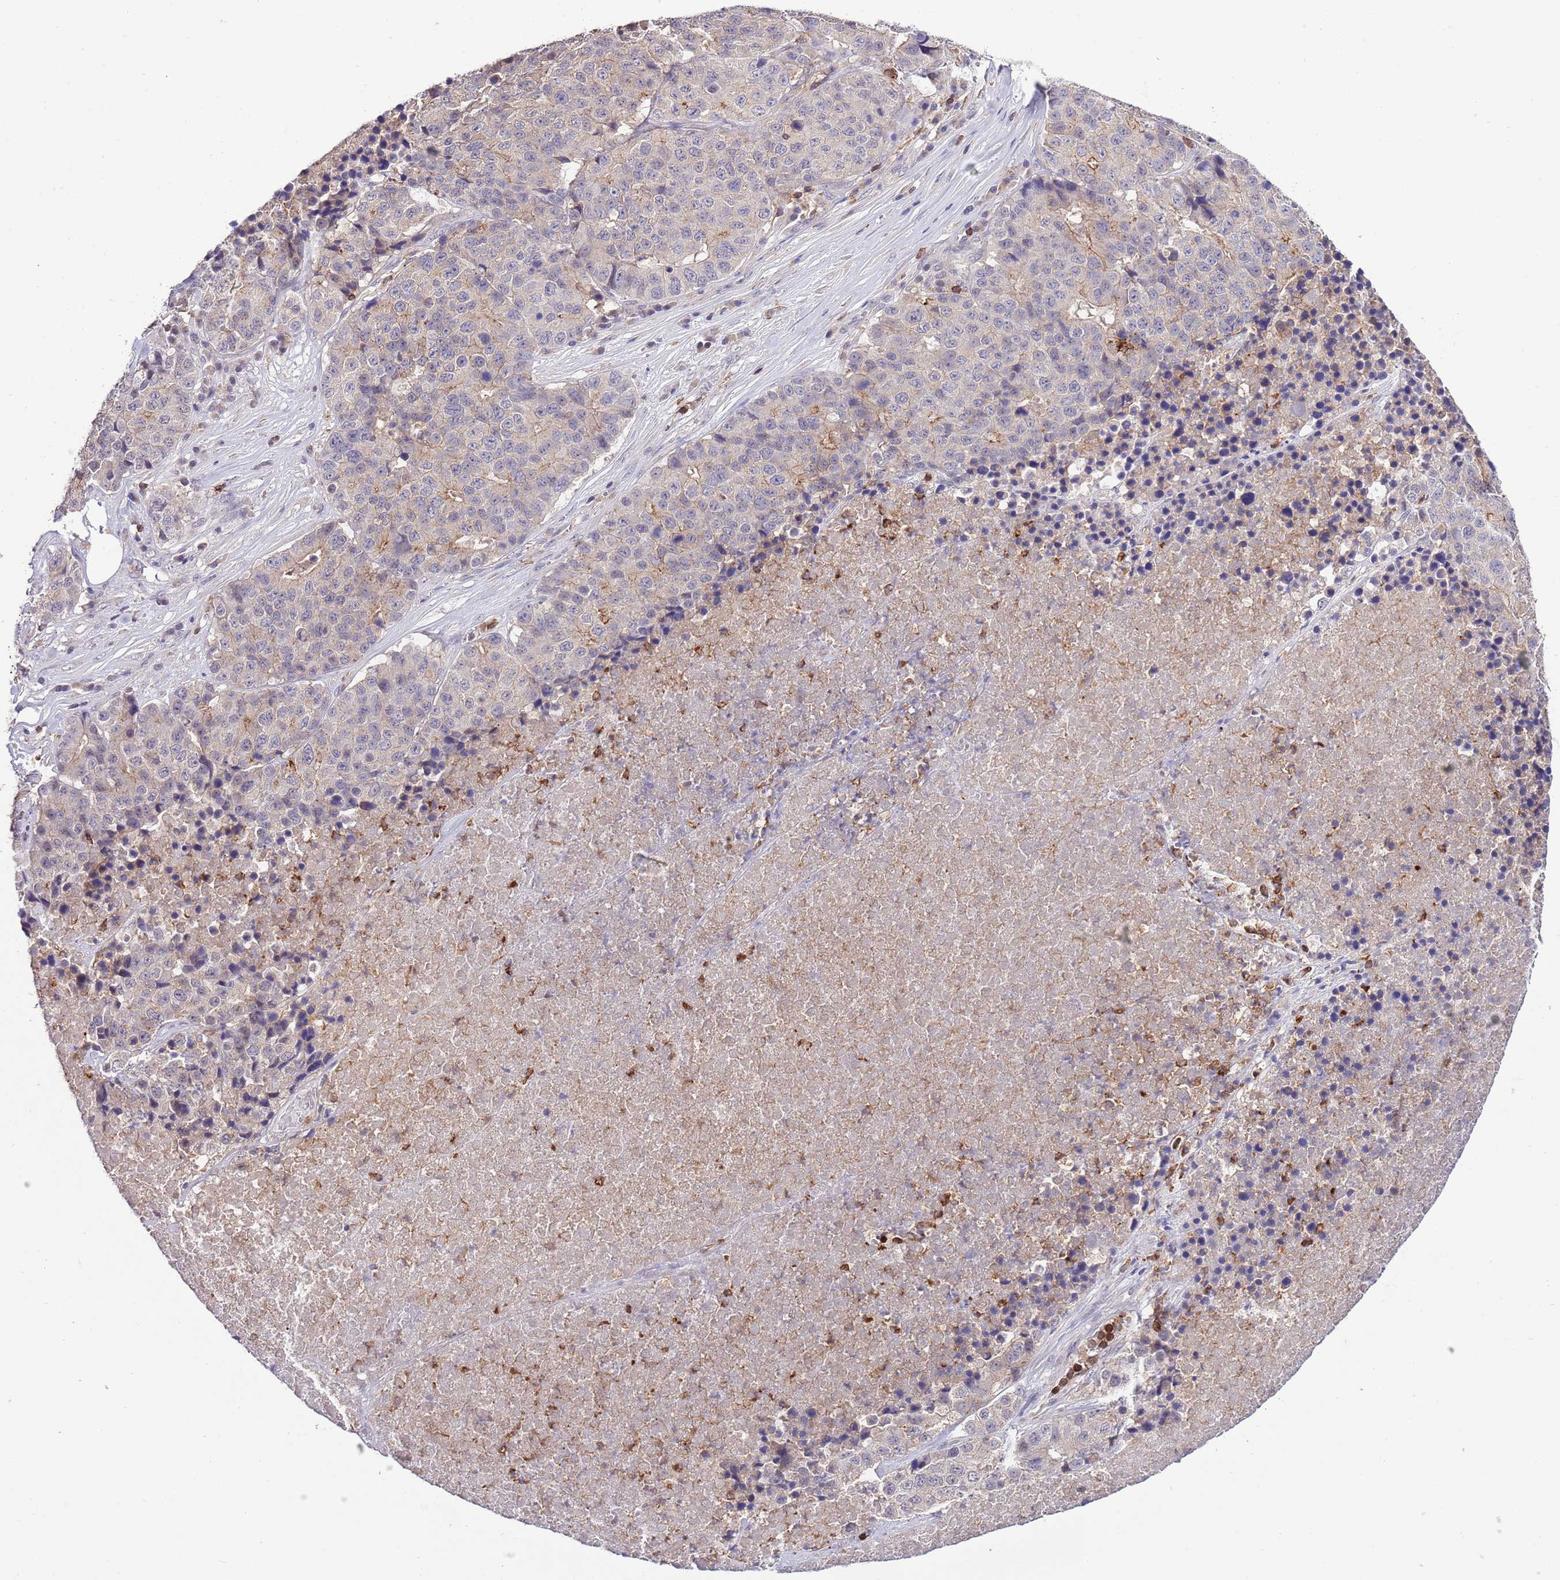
{"staining": {"intensity": "moderate", "quantity": "<25%", "location": "cytoplasmic/membranous"}, "tissue": "stomach cancer", "cell_type": "Tumor cells", "image_type": "cancer", "snomed": [{"axis": "morphology", "description": "Adenocarcinoma, NOS"}, {"axis": "topography", "description": "Stomach"}], "caption": "Approximately <25% of tumor cells in stomach adenocarcinoma demonstrate moderate cytoplasmic/membranous protein expression as visualized by brown immunohistochemical staining.", "gene": "EFHD1", "patient": {"sex": "male", "age": 71}}